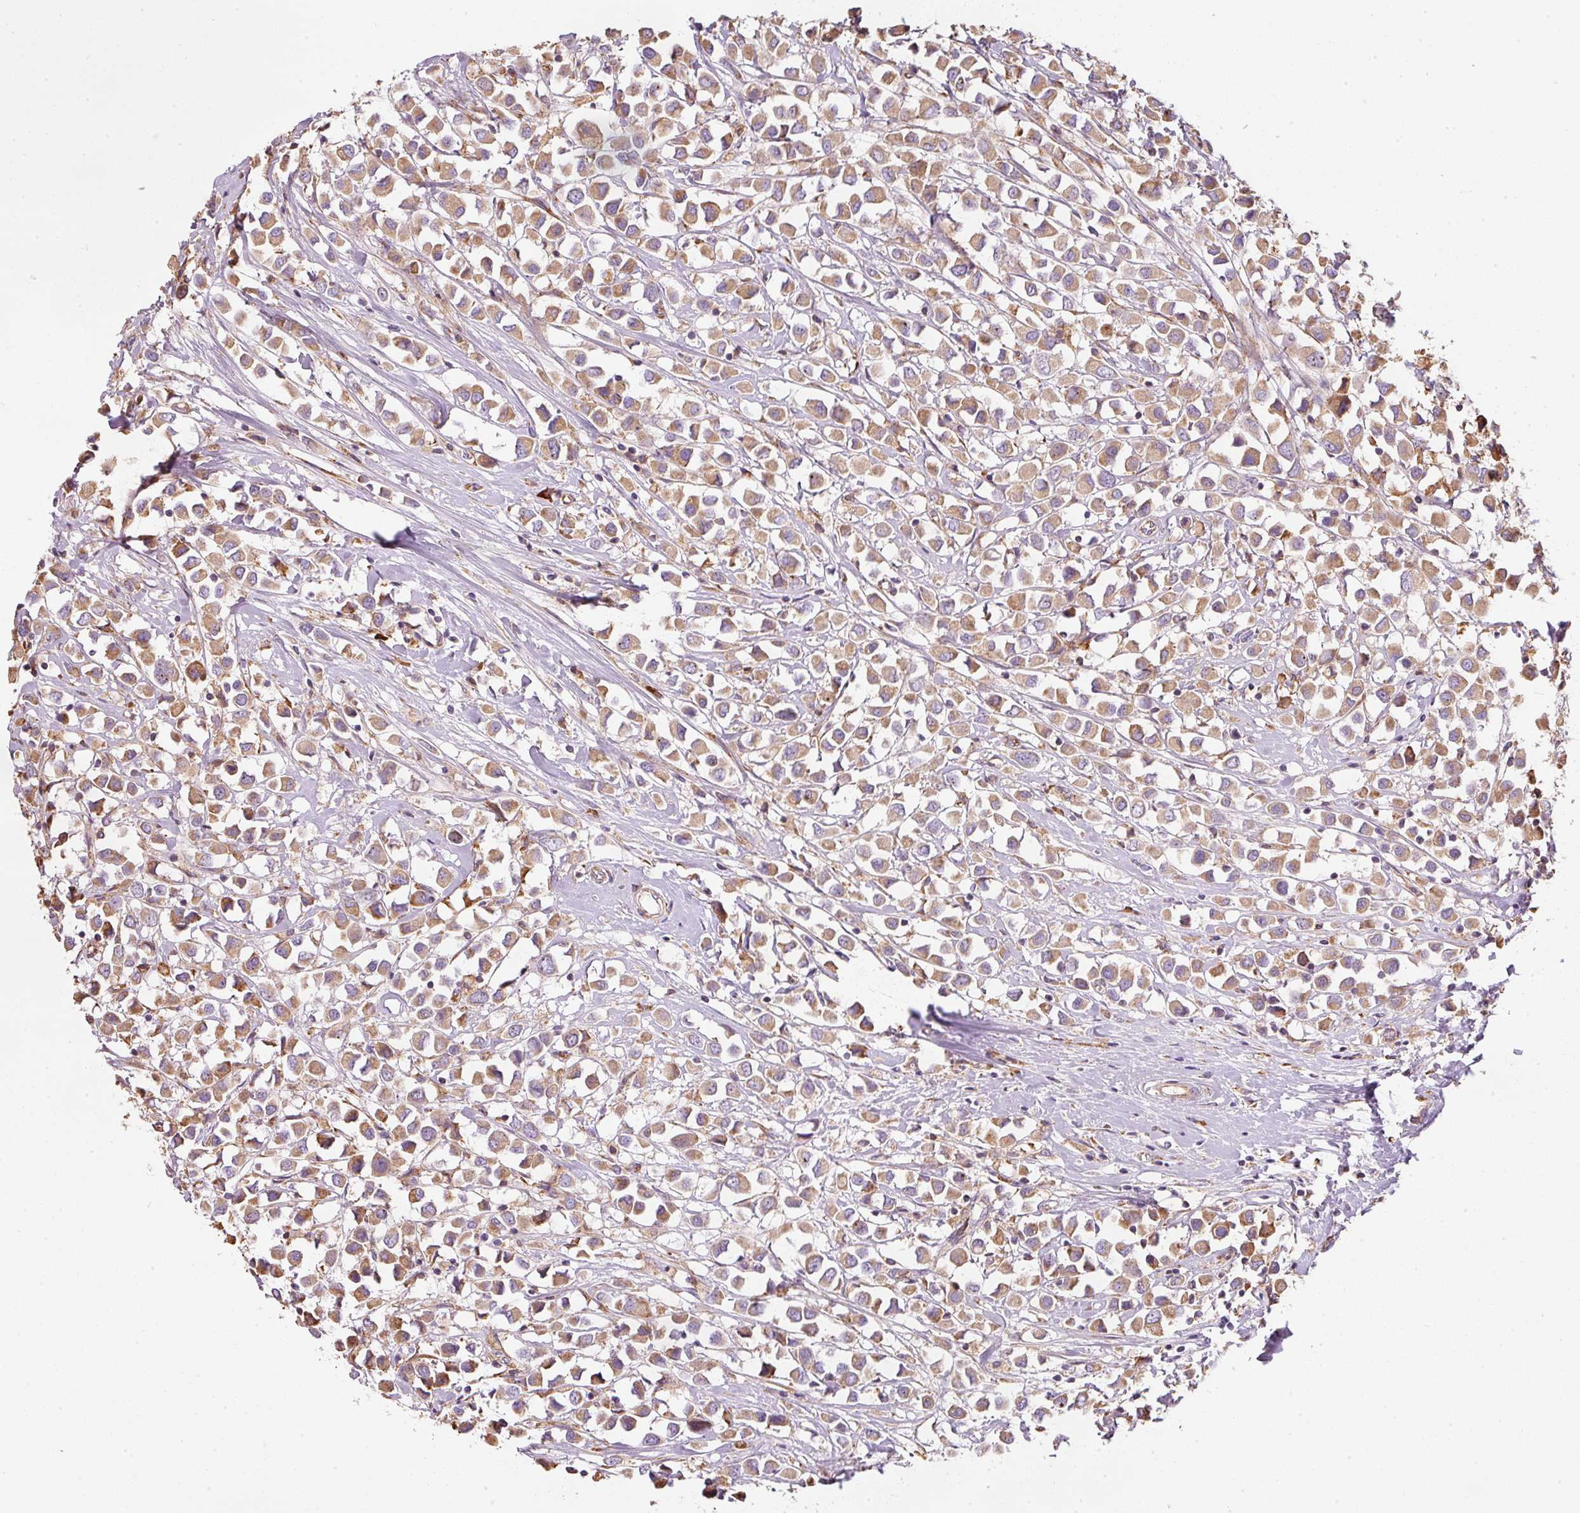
{"staining": {"intensity": "moderate", "quantity": ">75%", "location": "cytoplasmic/membranous"}, "tissue": "breast cancer", "cell_type": "Tumor cells", "image_type": "cancer", "snomed": [{"axis": "morphology", "description": "Duct carcinoma"}, {"axis": "topography", "description": "Breast"}], "caption": "Immunohistochemistry (IHC) of breast cancer (intraductal carcinoma) reveals medium levels of moderate cytoplasmic/membranous staining in approximately >75% of tumor cells.", "gene": "MORN4", "patient": {"sex": "female", "age": 61}}